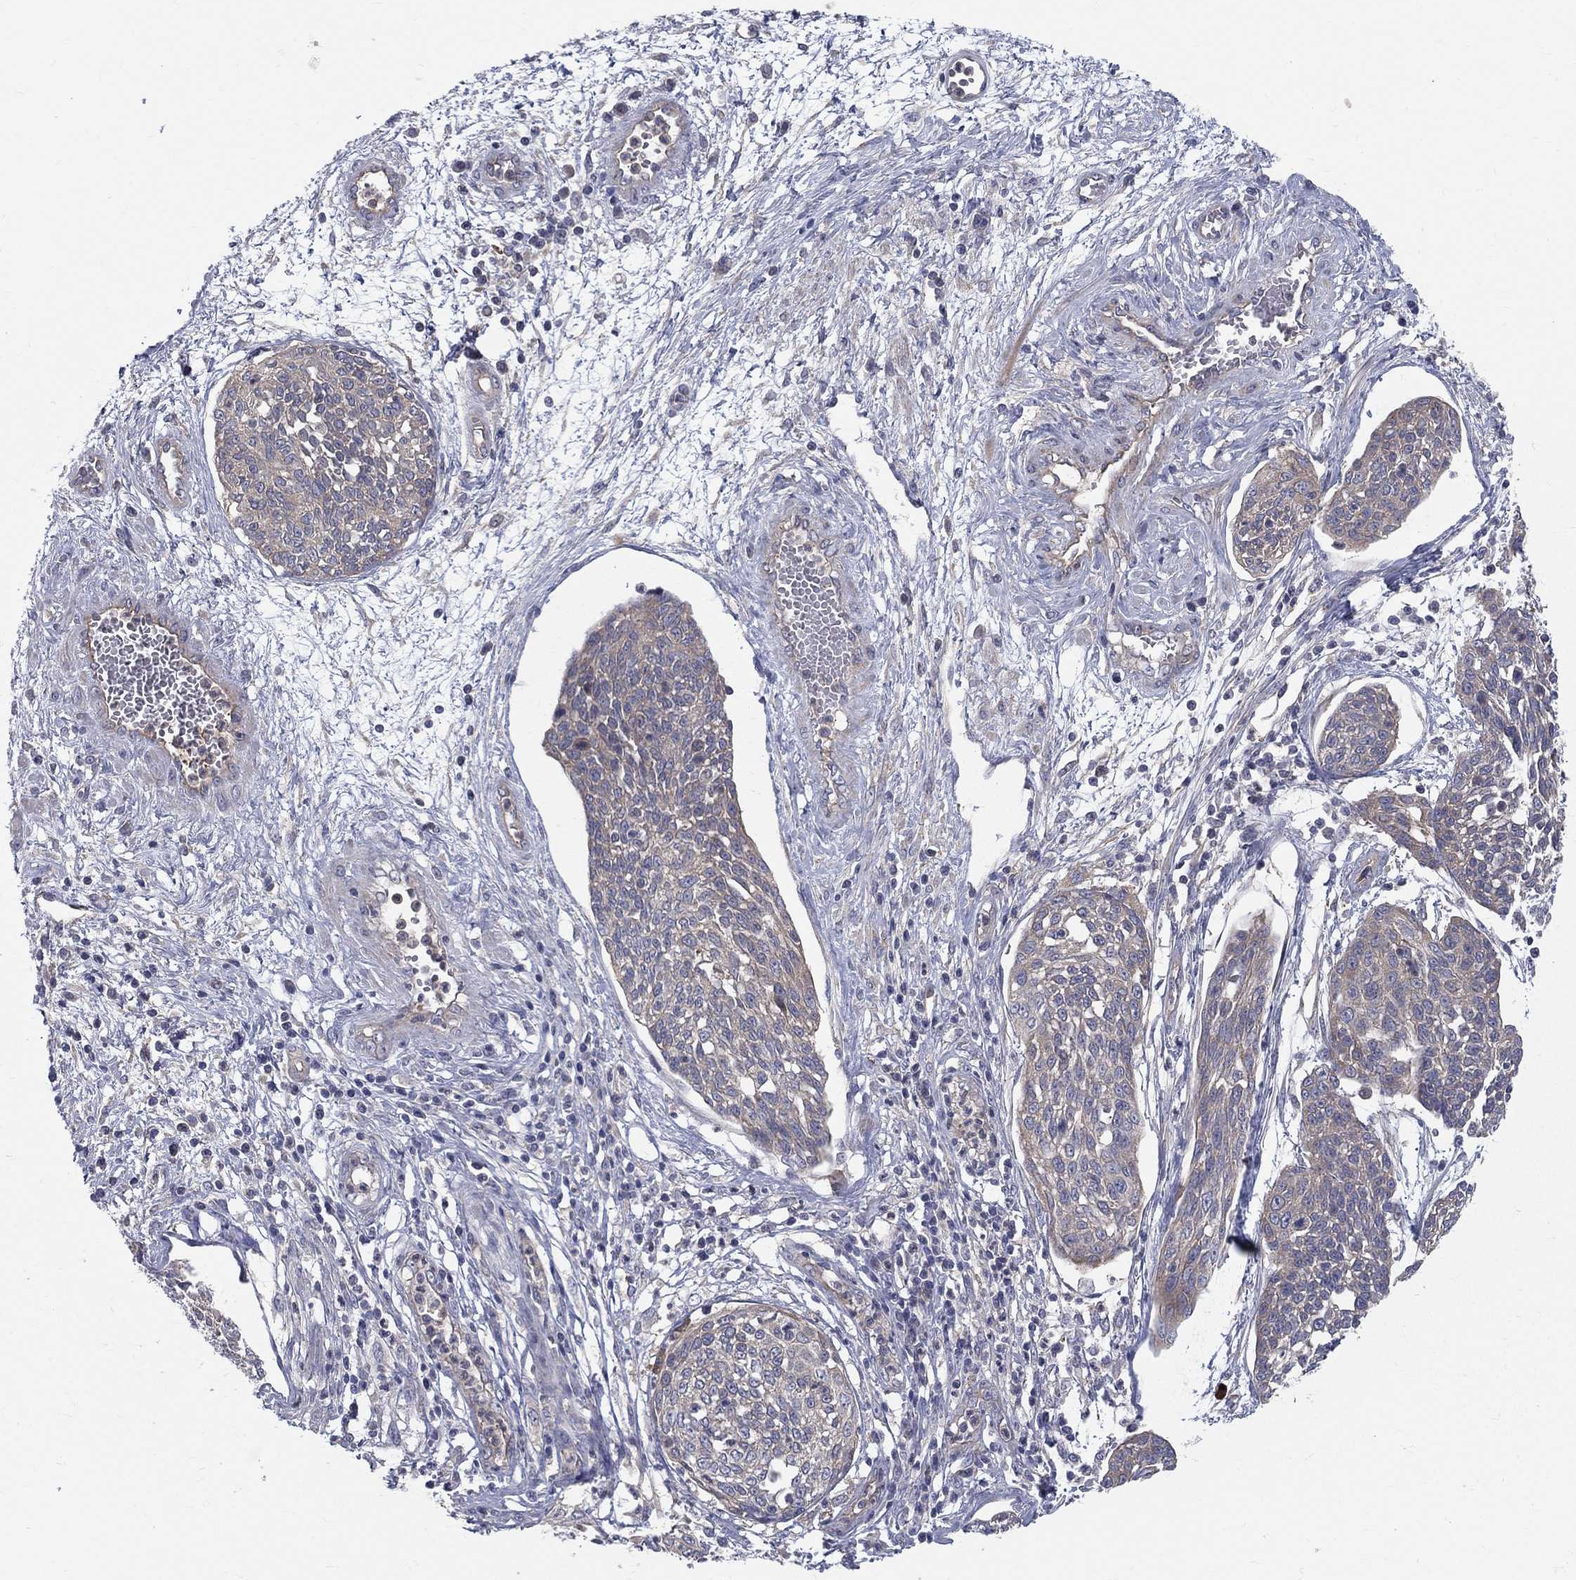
{"staining": {"intensity": "weak", "quantity": "<25%", "location": "cytoplasmic/membranous"}, "tissue": "cervical cancer", "cell_type": "Tumor cells", "image_type": "cancer", "snomed": [{"axis": "morphology", "description": "Squamous cell carcinoma, NOS"}, {"axis": "topography", "description": "Cervix"}], "caption": "Immunohistochemical staining of cervical cancer demonstrates no significant expression in tumor cells.", "gene": "POMZP3", "patient": {"sex": "female", "age": 34}}